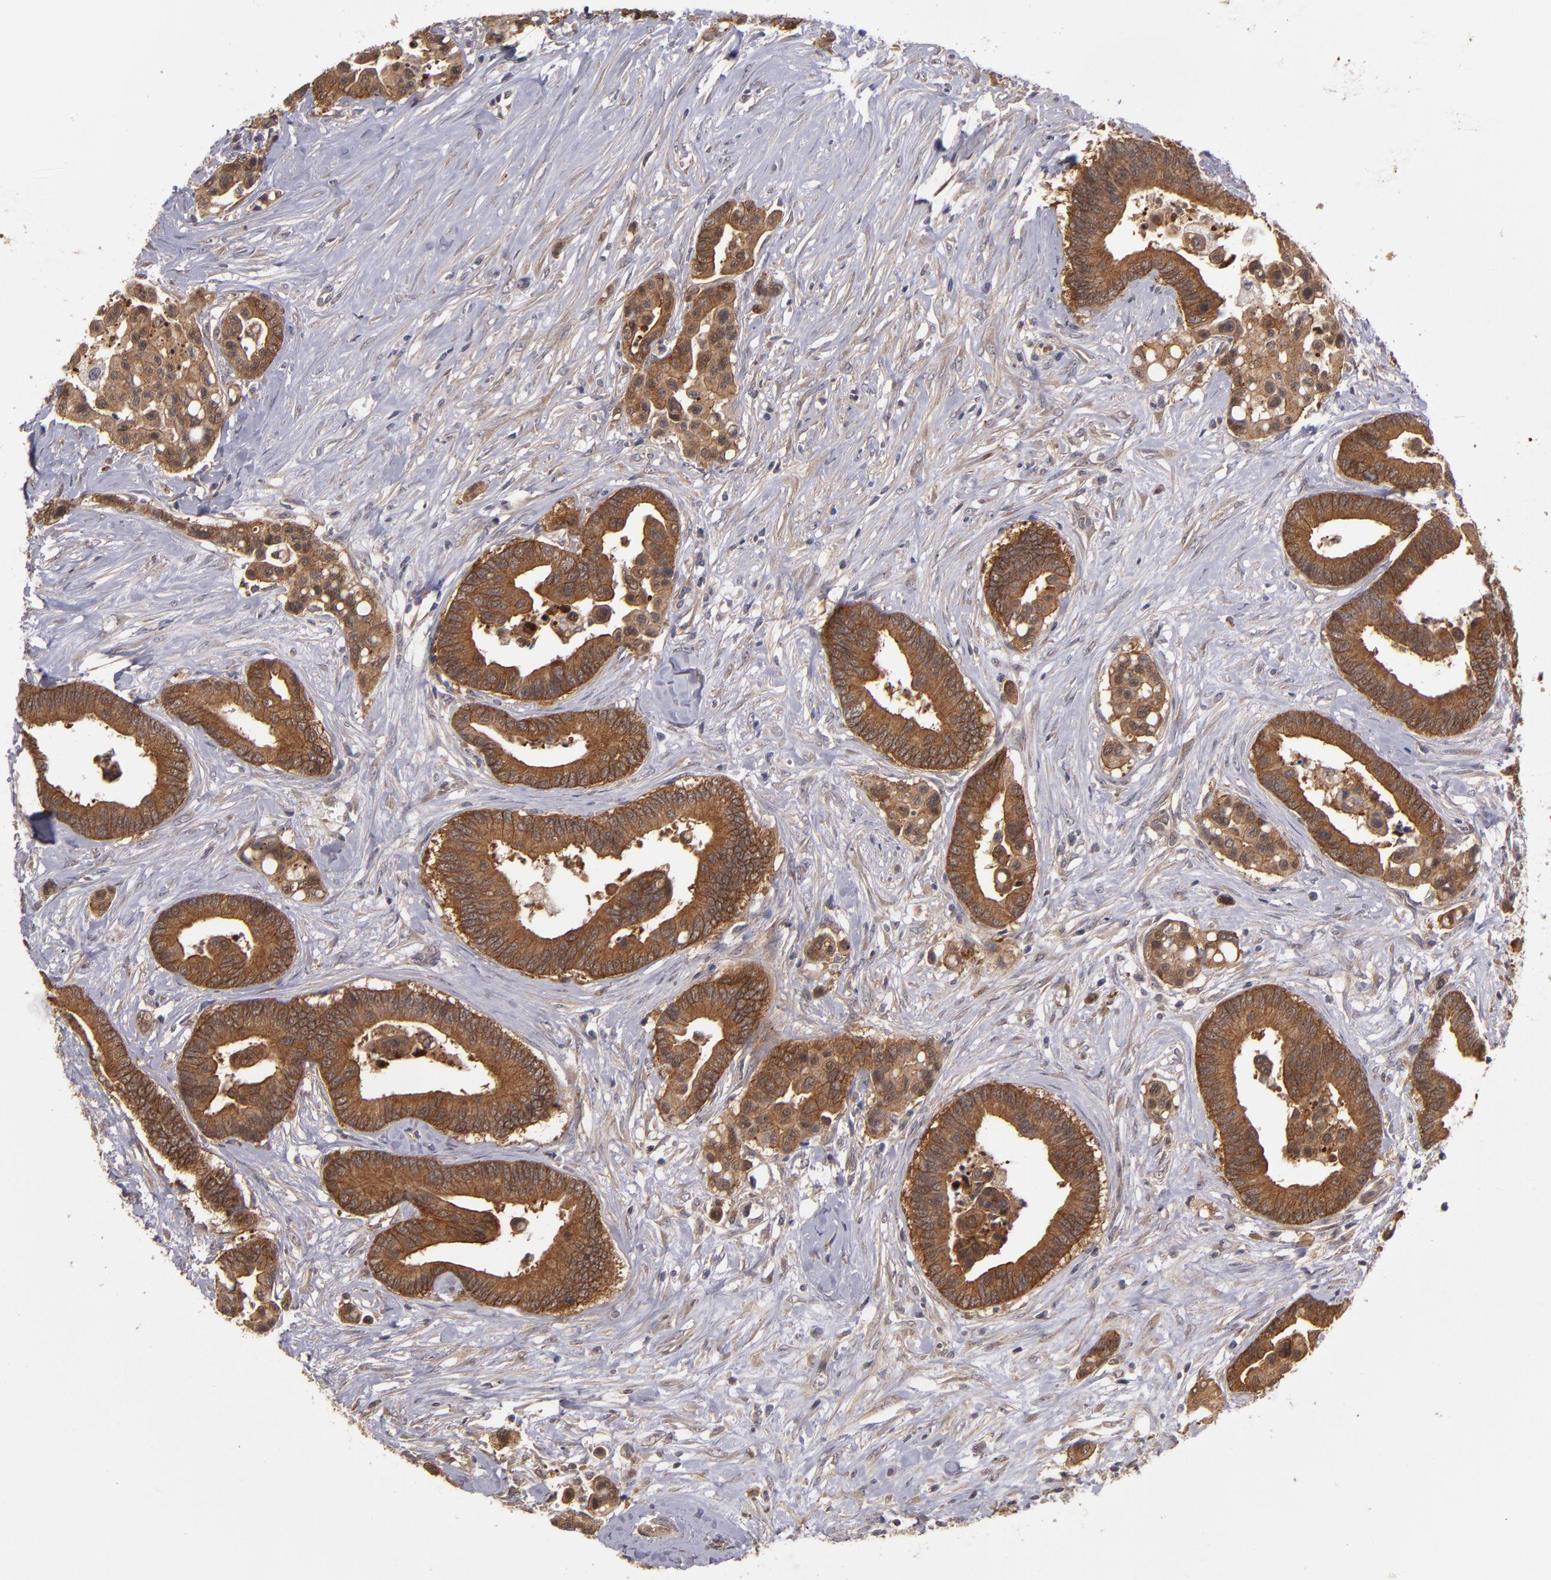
{"staining": {"intensity": "strong", "quantity": ">75%", "location": "cytoplasmic/membranous"}, "tissue": "colorectal cancer", "cell_type": "Tumor cells", "image_type": "cancer", "snomed": [{"axis": "morphology", "description": "Adenocarcinoma, NOS"}, {"axis": "topography", "description": "Colon"}], "caption": "Immunohistochemical staining of human colorectal adenocarcinoma reveals high levels of strong cytoplasmic/membranous positivity in about >75% of tumor cells. (DAB = brown stain, brightfield microscopy at high magnification).", "gene": "CTSO", "patient": {"sex": "male", "age": 82}}